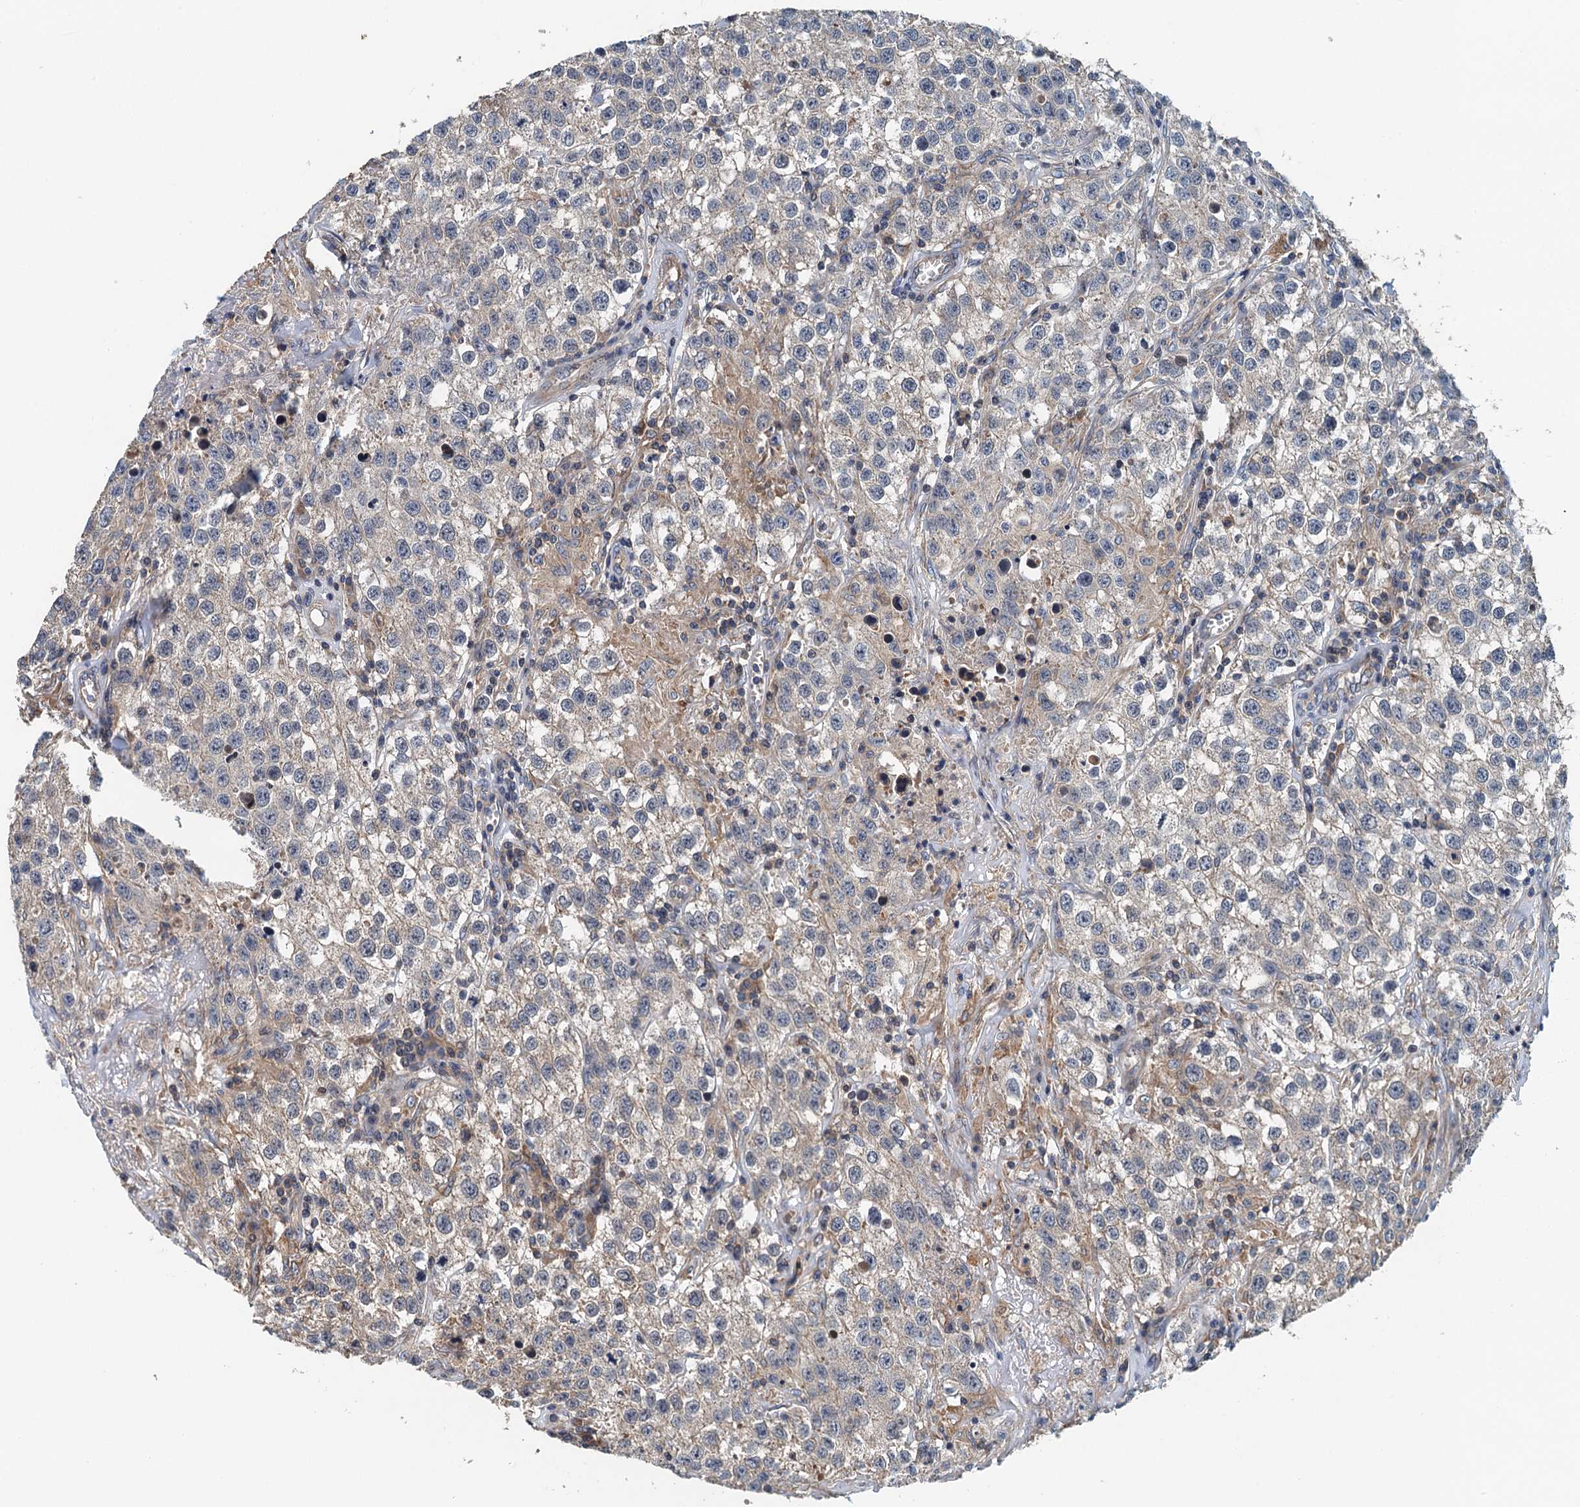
{"staining": {"intensity": "moderate", "quantity": "<25%", "location": "cytoplasmic/membranous"}, "tissue": "testis cancer", "cell_type": "Tumor cells", "image_type": "cancer", "snomed": [{"axis": "morphology", "description": "Seminoma, NOS"}, {"axis": "morphology", "description": "Carcinoma, Embryonal, NOS"}, {"axis": "topography", "description": "Testis"}], "caption": "Moderate cytoplasmic/membranous positivity is present in approximately <25% of tumor cells in seminoma (testis). (Stains: DAB (3,3'-diaminobenzidine) in brown, nuclei in blue, Microscopy: brightfield microscopy at high magnification).", "gene": "PPP1R14D", "patient": {"sex": "male", "age": 43}}